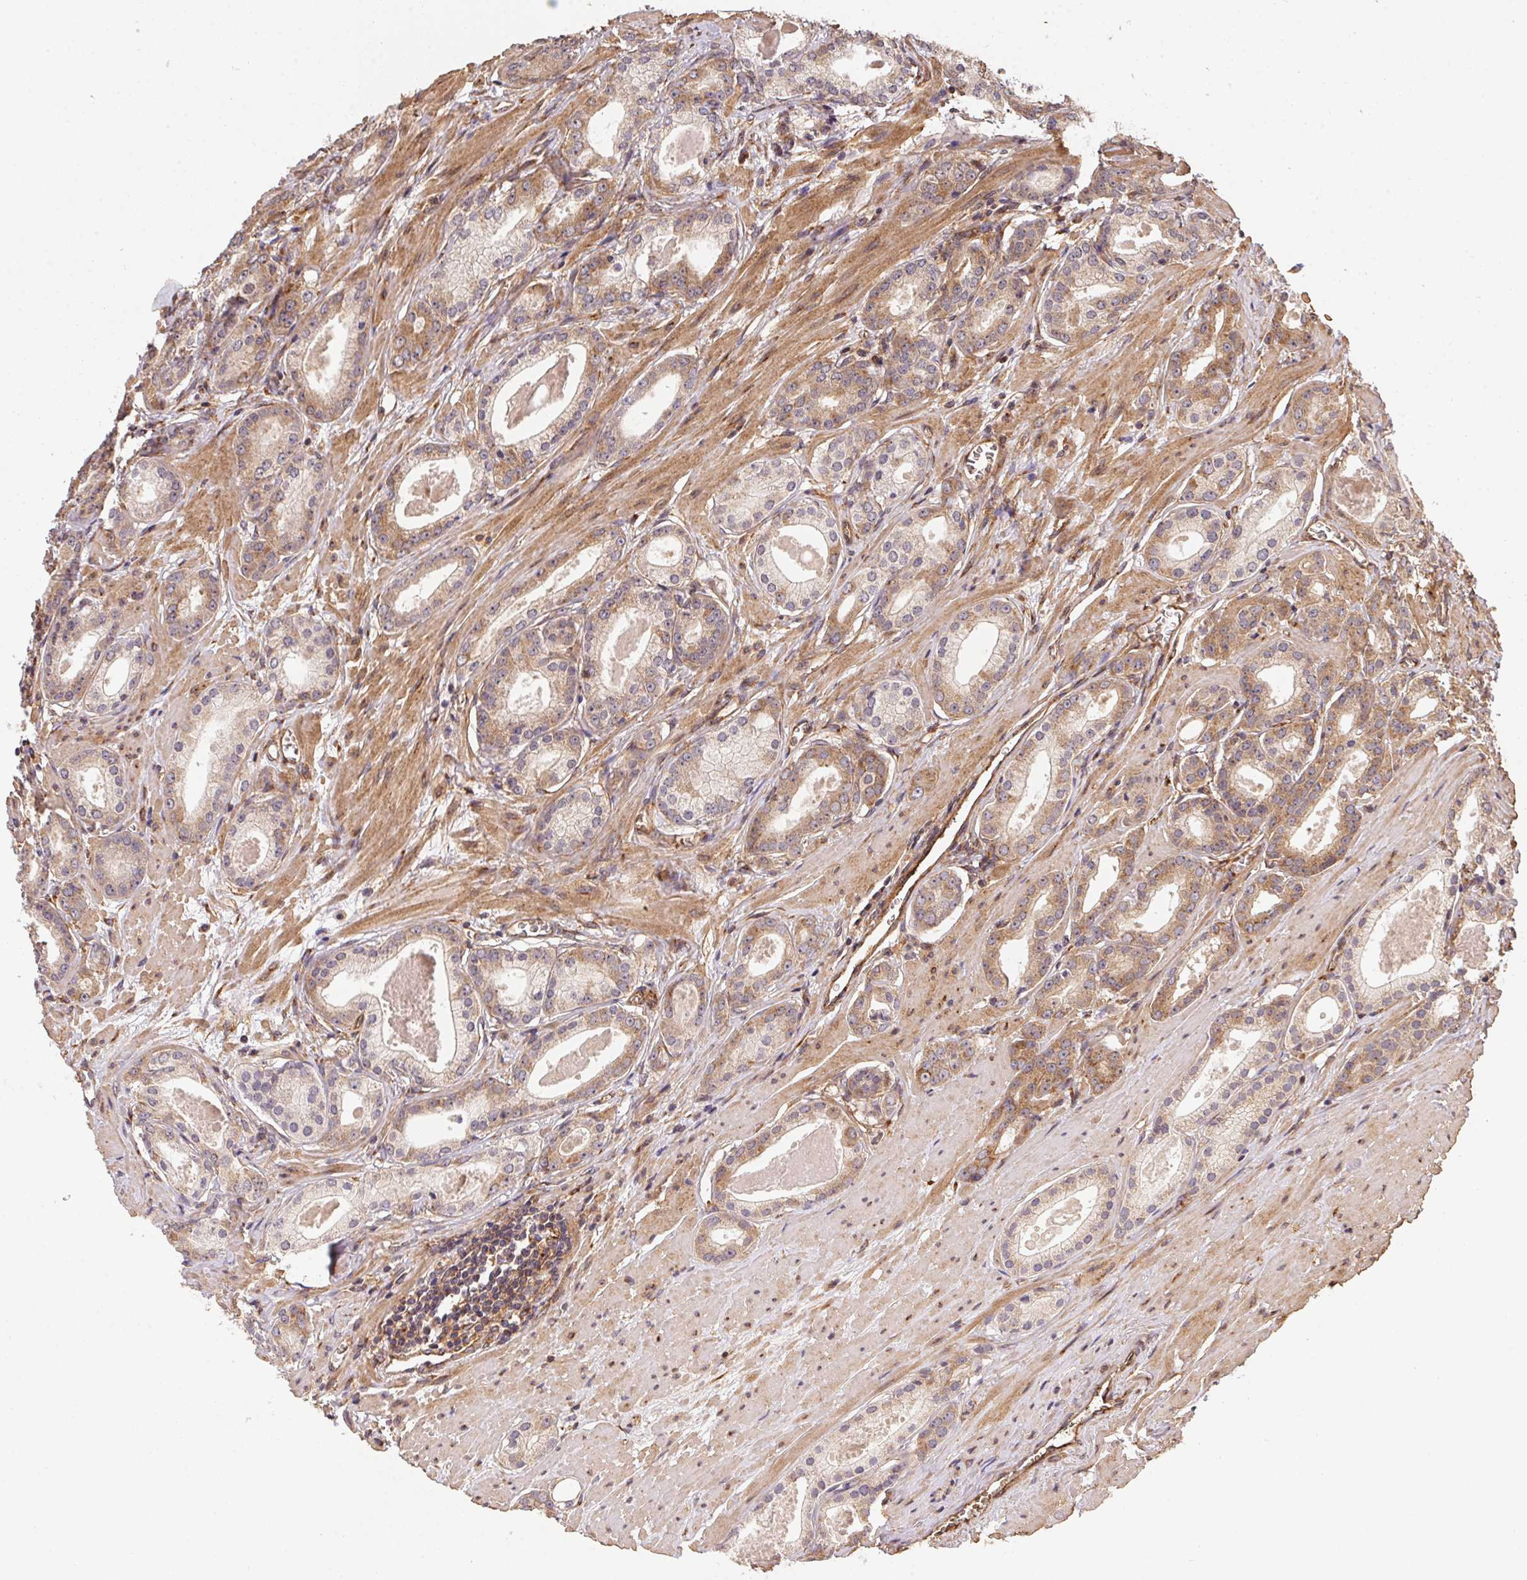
{"staining": {"intensity": "moderate", "quantity": ">75%", "location": "cytoplasmic/membranous"}, "tissue": "prostate cancer", "cell_type": "Tumor cells", "image_type": "cancer", "snomed": [{"axis": "morphology", "description": "Adenocarcinoma, NOS"}, {"axis": "morphology", "description": "Adenocarcinoma, Low grade"}, {"axis": "topography", "description": "Prostate"}], "caption": "Adenocarcinoma (prostate) tissue exhibits moderate cytoplasmic/membranous staining in about >75% of tumor cells", "gene": "USE1", "patient": {"sex": "male", "age": 64}}